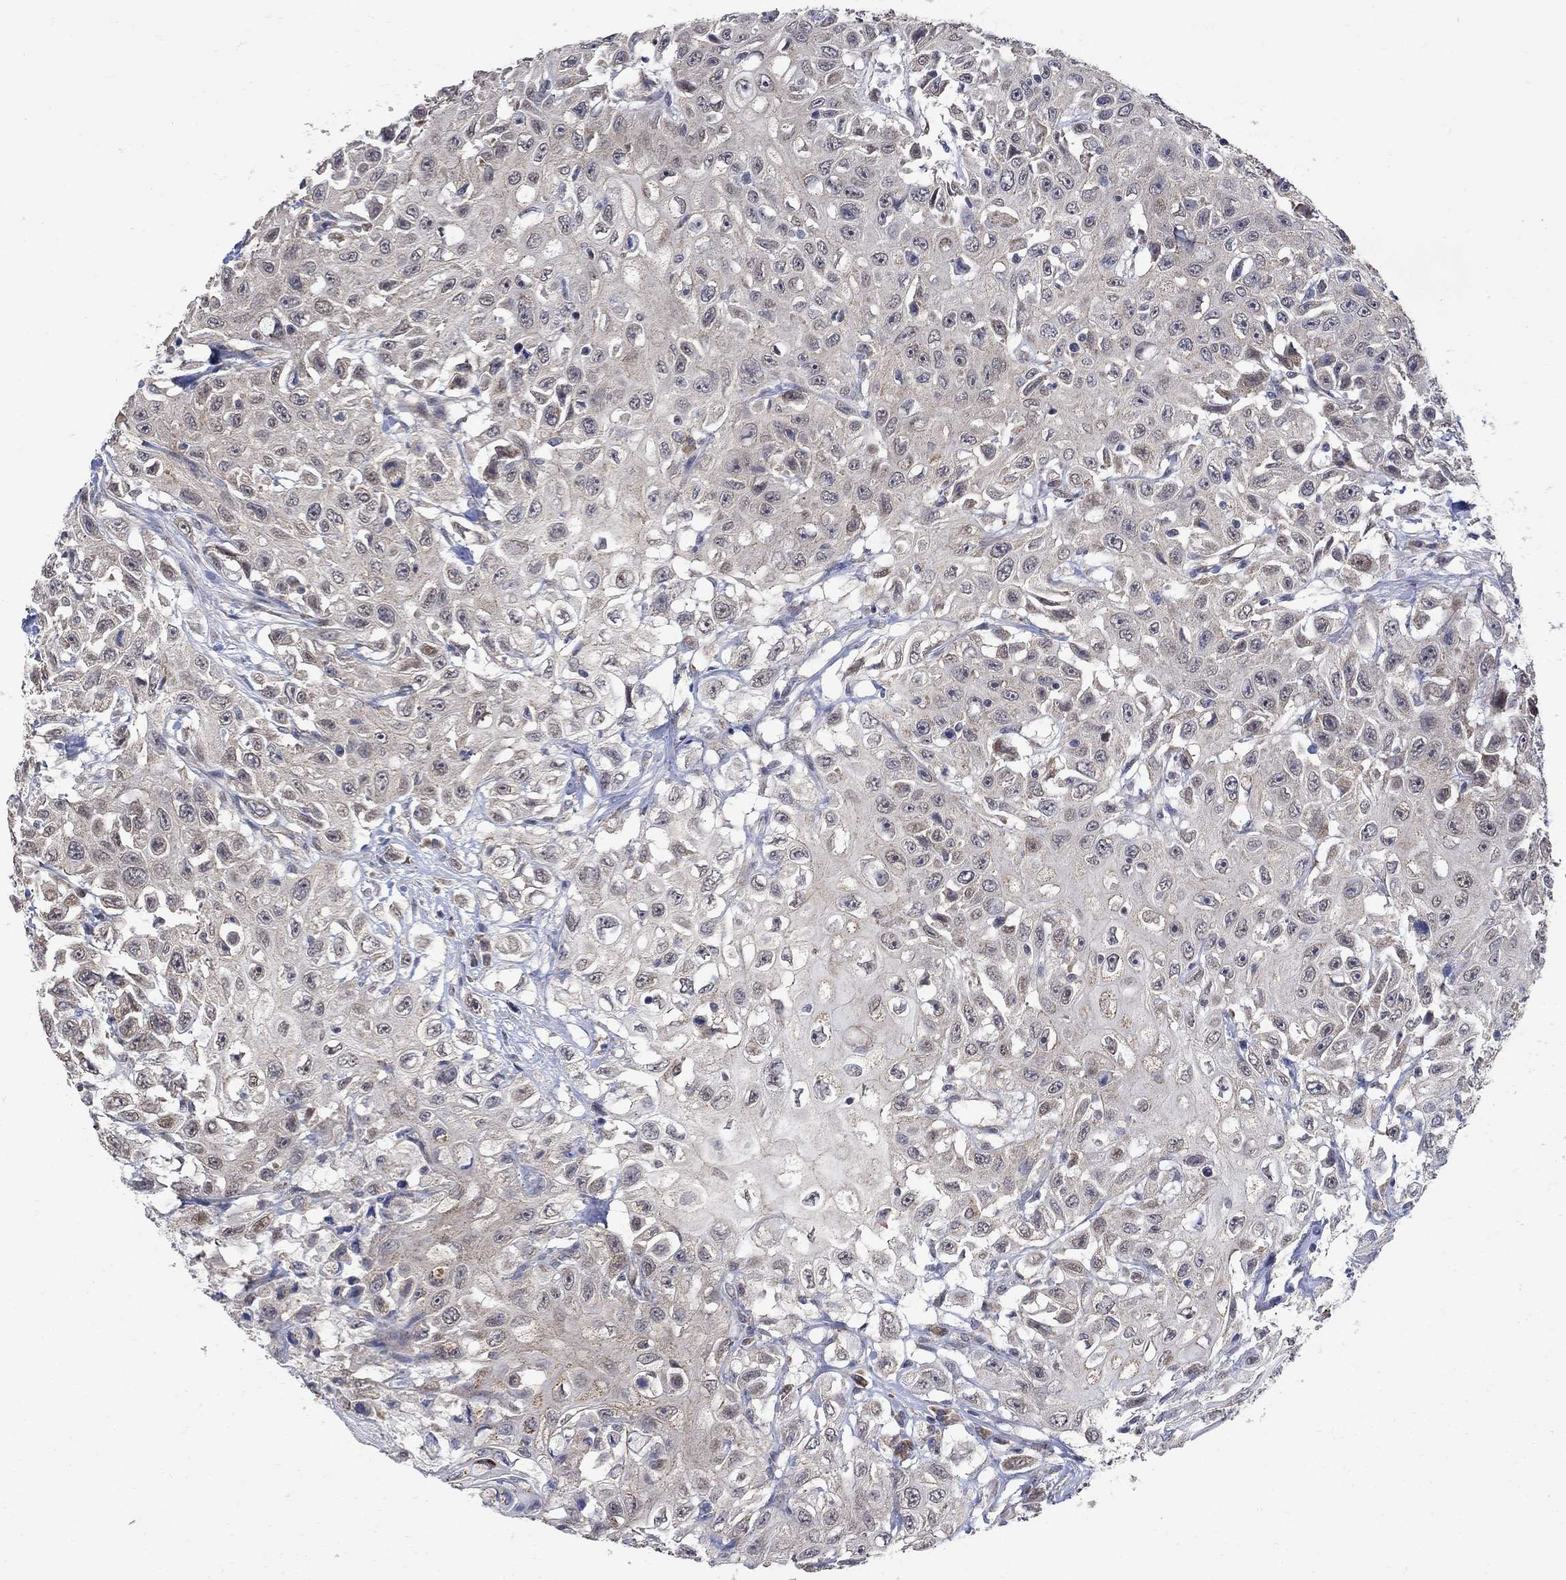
{"staining": {"intensity": "negative", "quantity": "none", "location": "none"}, "tissue": "urothelial cancer", "cell_type": "Tumor cells", "image_type": "cancer", "snomed": [{"axis": "morphology", "description": "Urothelial carcinoma, High grade"}, {"axis": "topography", "description": "Urinary bladder"}], "caption": "Immunohistochemical staining of human urothelial cancer demonstrates no significant expression in tumor cells.", "gene": "ANKRA2", "patient": {"sex": "female", "age": 56}}